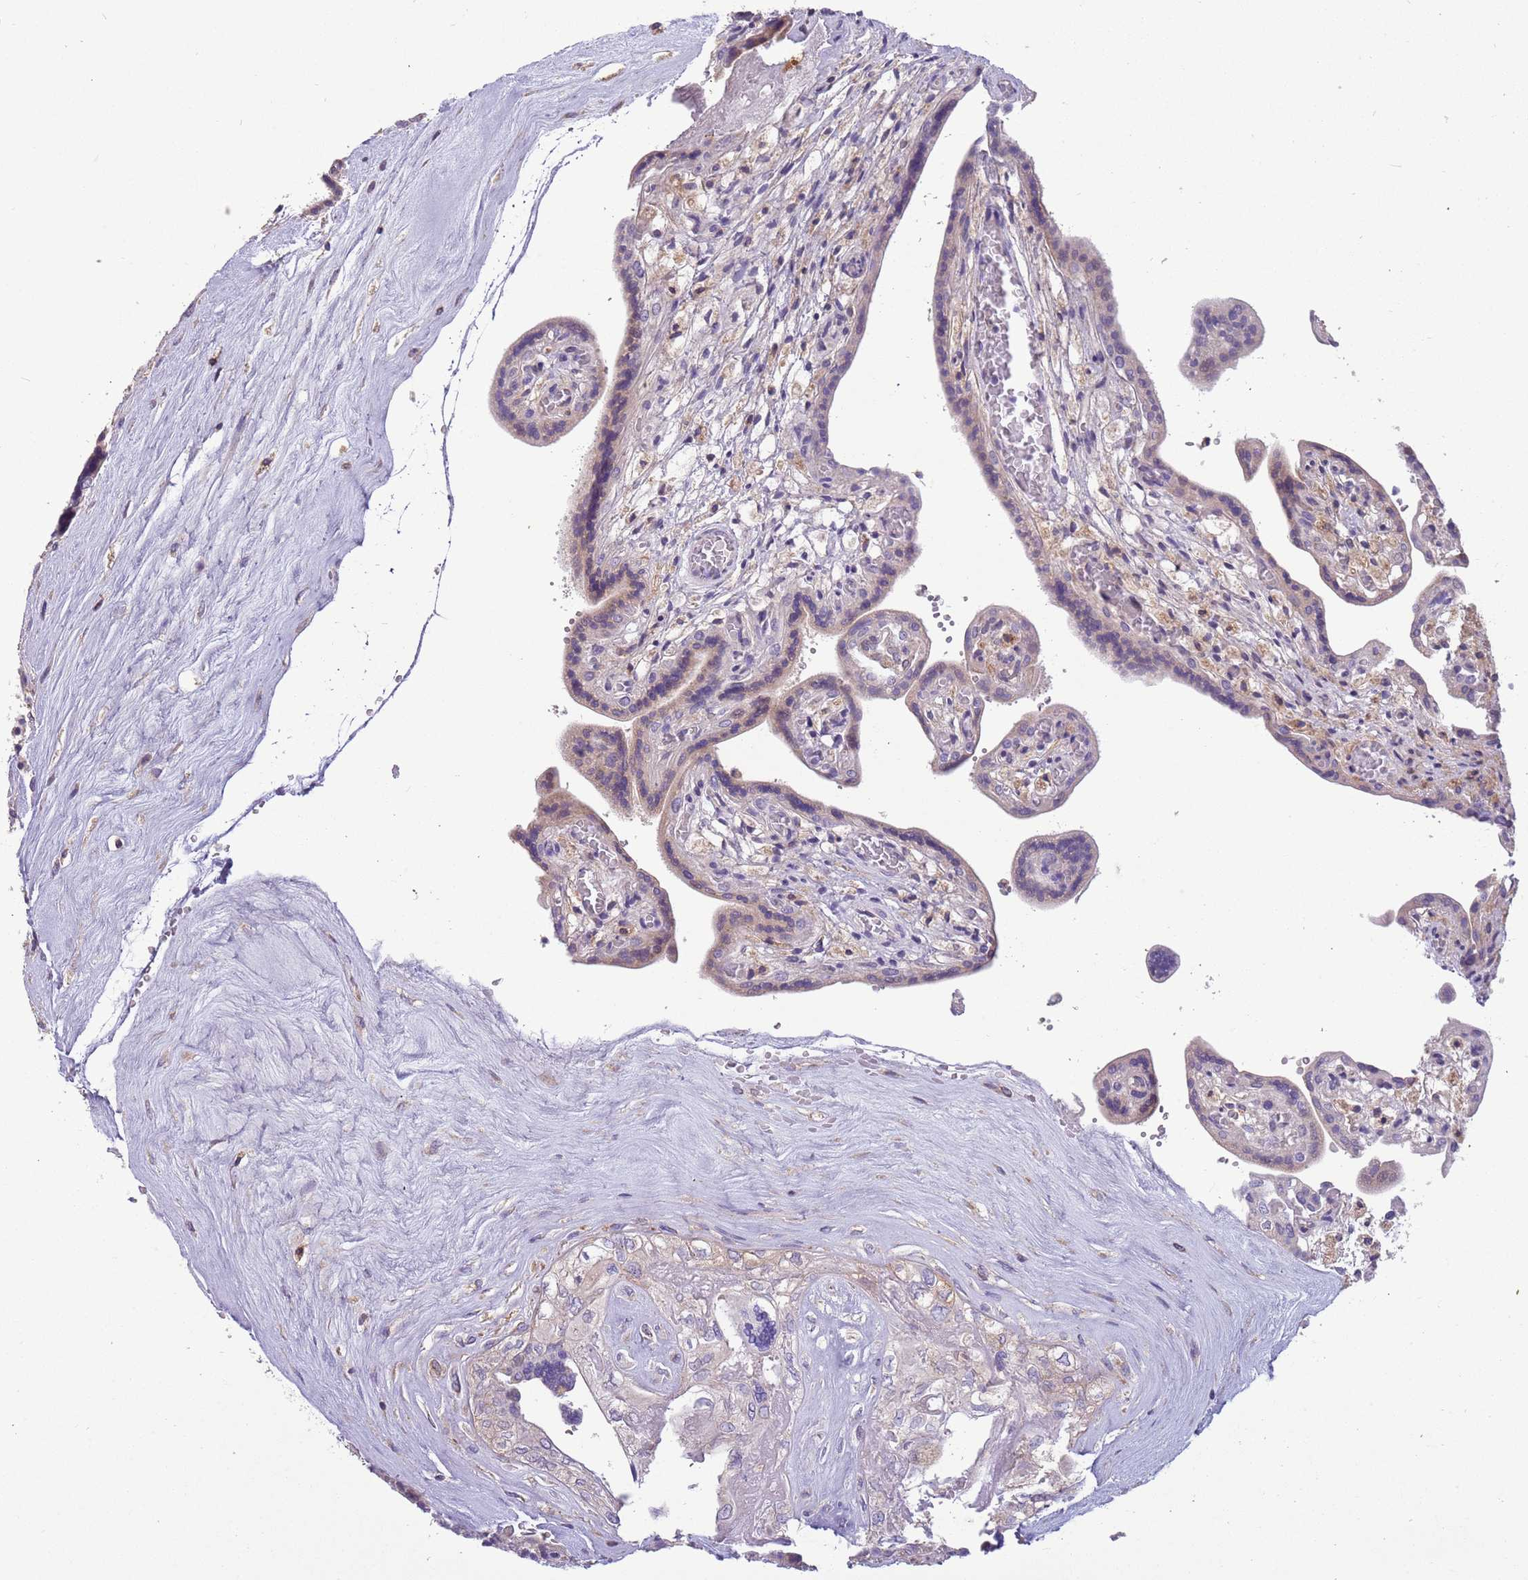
{"staining": {"intensity": "weak", "quantity": "25%-75%", "location": "cytoplasmic/membranous"}, "tissue": "placenta", "cell_type": "Trophoblastic cells", "image_type": "normal", "snomed": [{"axis": "morphology", "description": "Normal tissue, NOS"}, {"axis": "topography", "description": "Placenta"}], "caption": "Immunohistochemistry photomicrograph of normal placenta stained for a protein (brown), which shows low levels of weak cytoplasmic/membranous positivity in about 25%-75% of trophoblastic cells.", "gene": "IRS4", "patient": {"sex": "female", "age": 37}}